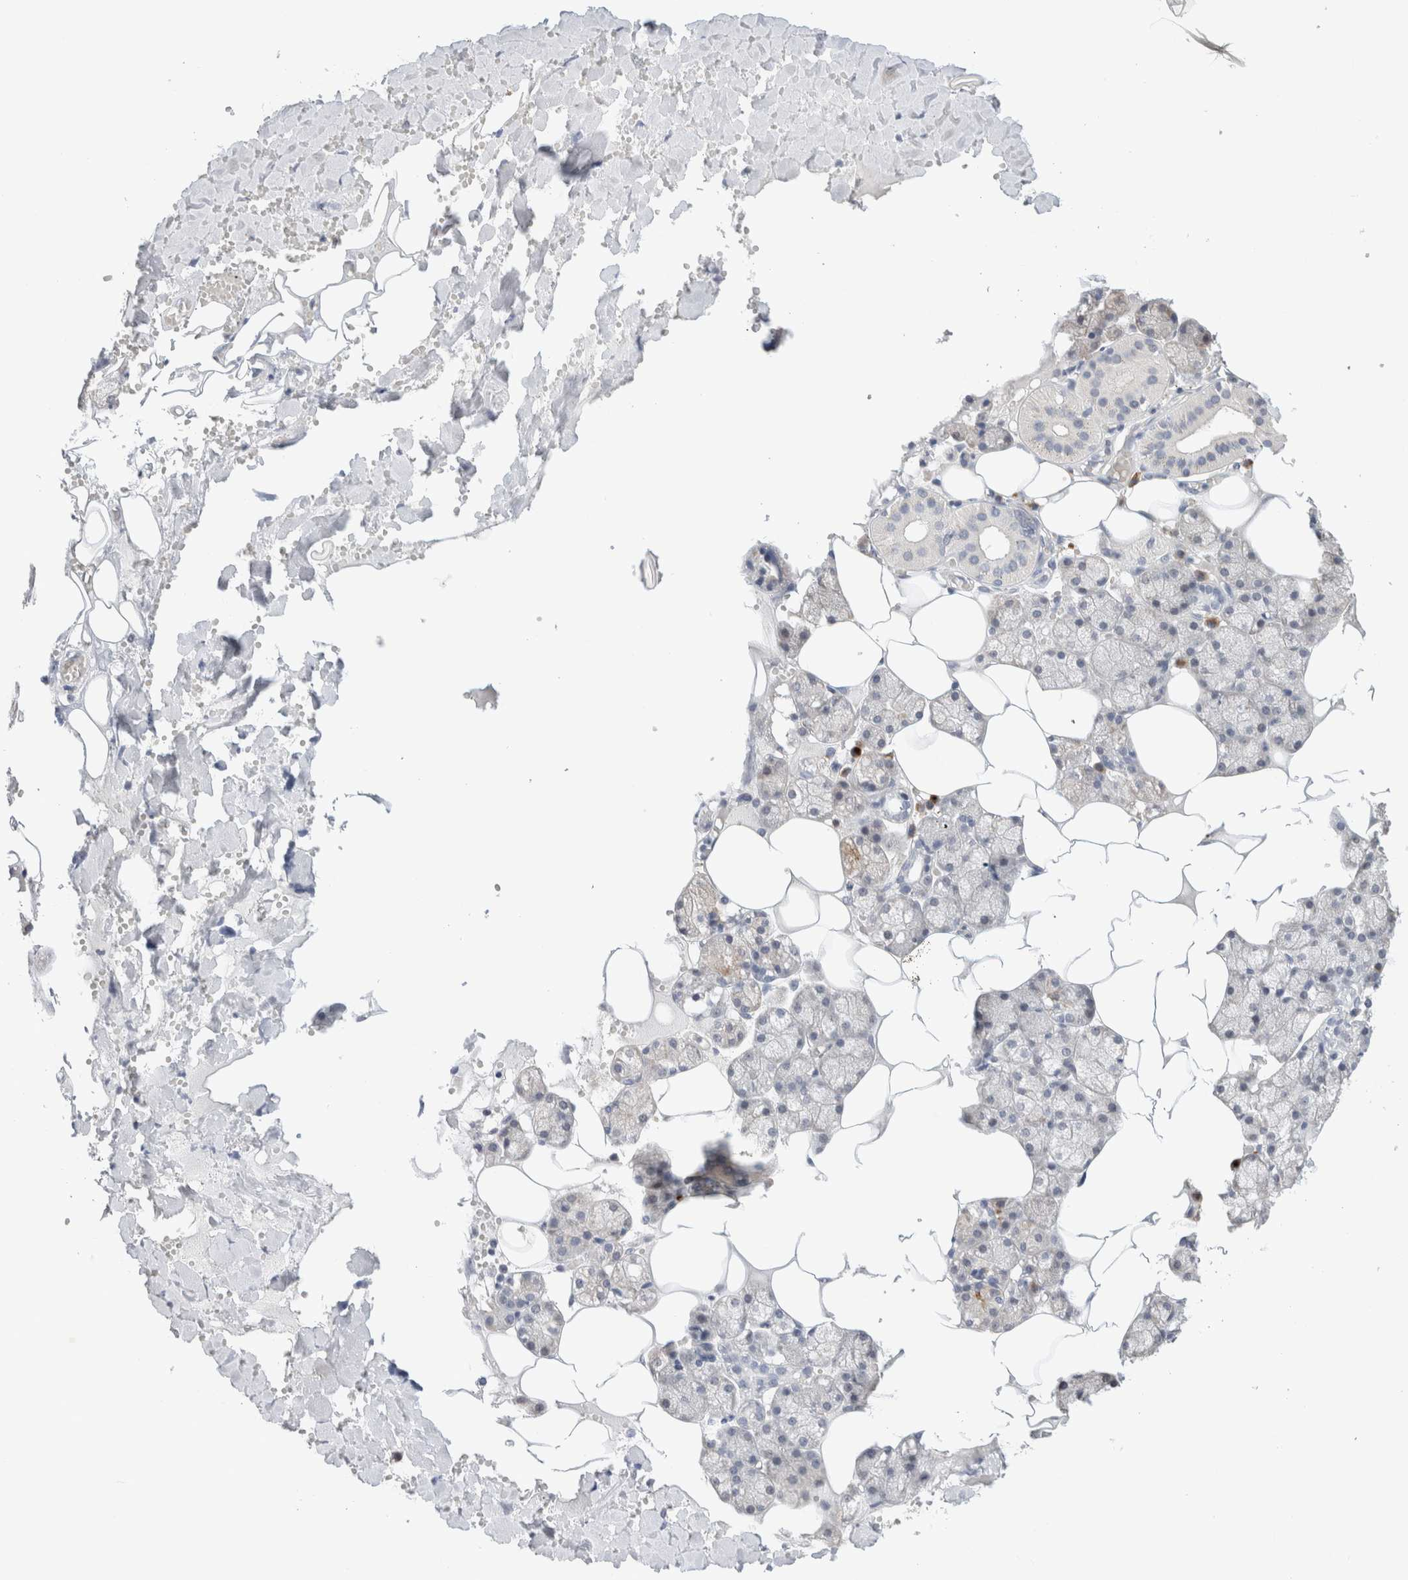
{"staining": {"intensity": "negative", "quantity": "none", "location": "none"}, "tissue": "salivary gland", "cell_type": "Glandular cells", "image_type": "normal", "snomed": [{"axis": "morphology", "description": "Normal tissue, NOS"}, {"axis": "topography", "description": "Salivary gland"}], "caption": "DAB (3,3'-diaminobenzidine) immunohistochemical staining of normal human salivary gland demonstrates no significant expression in glandular cells.", "gene": "SPRTN", "patient": {"sex": "male", "age": 62}}